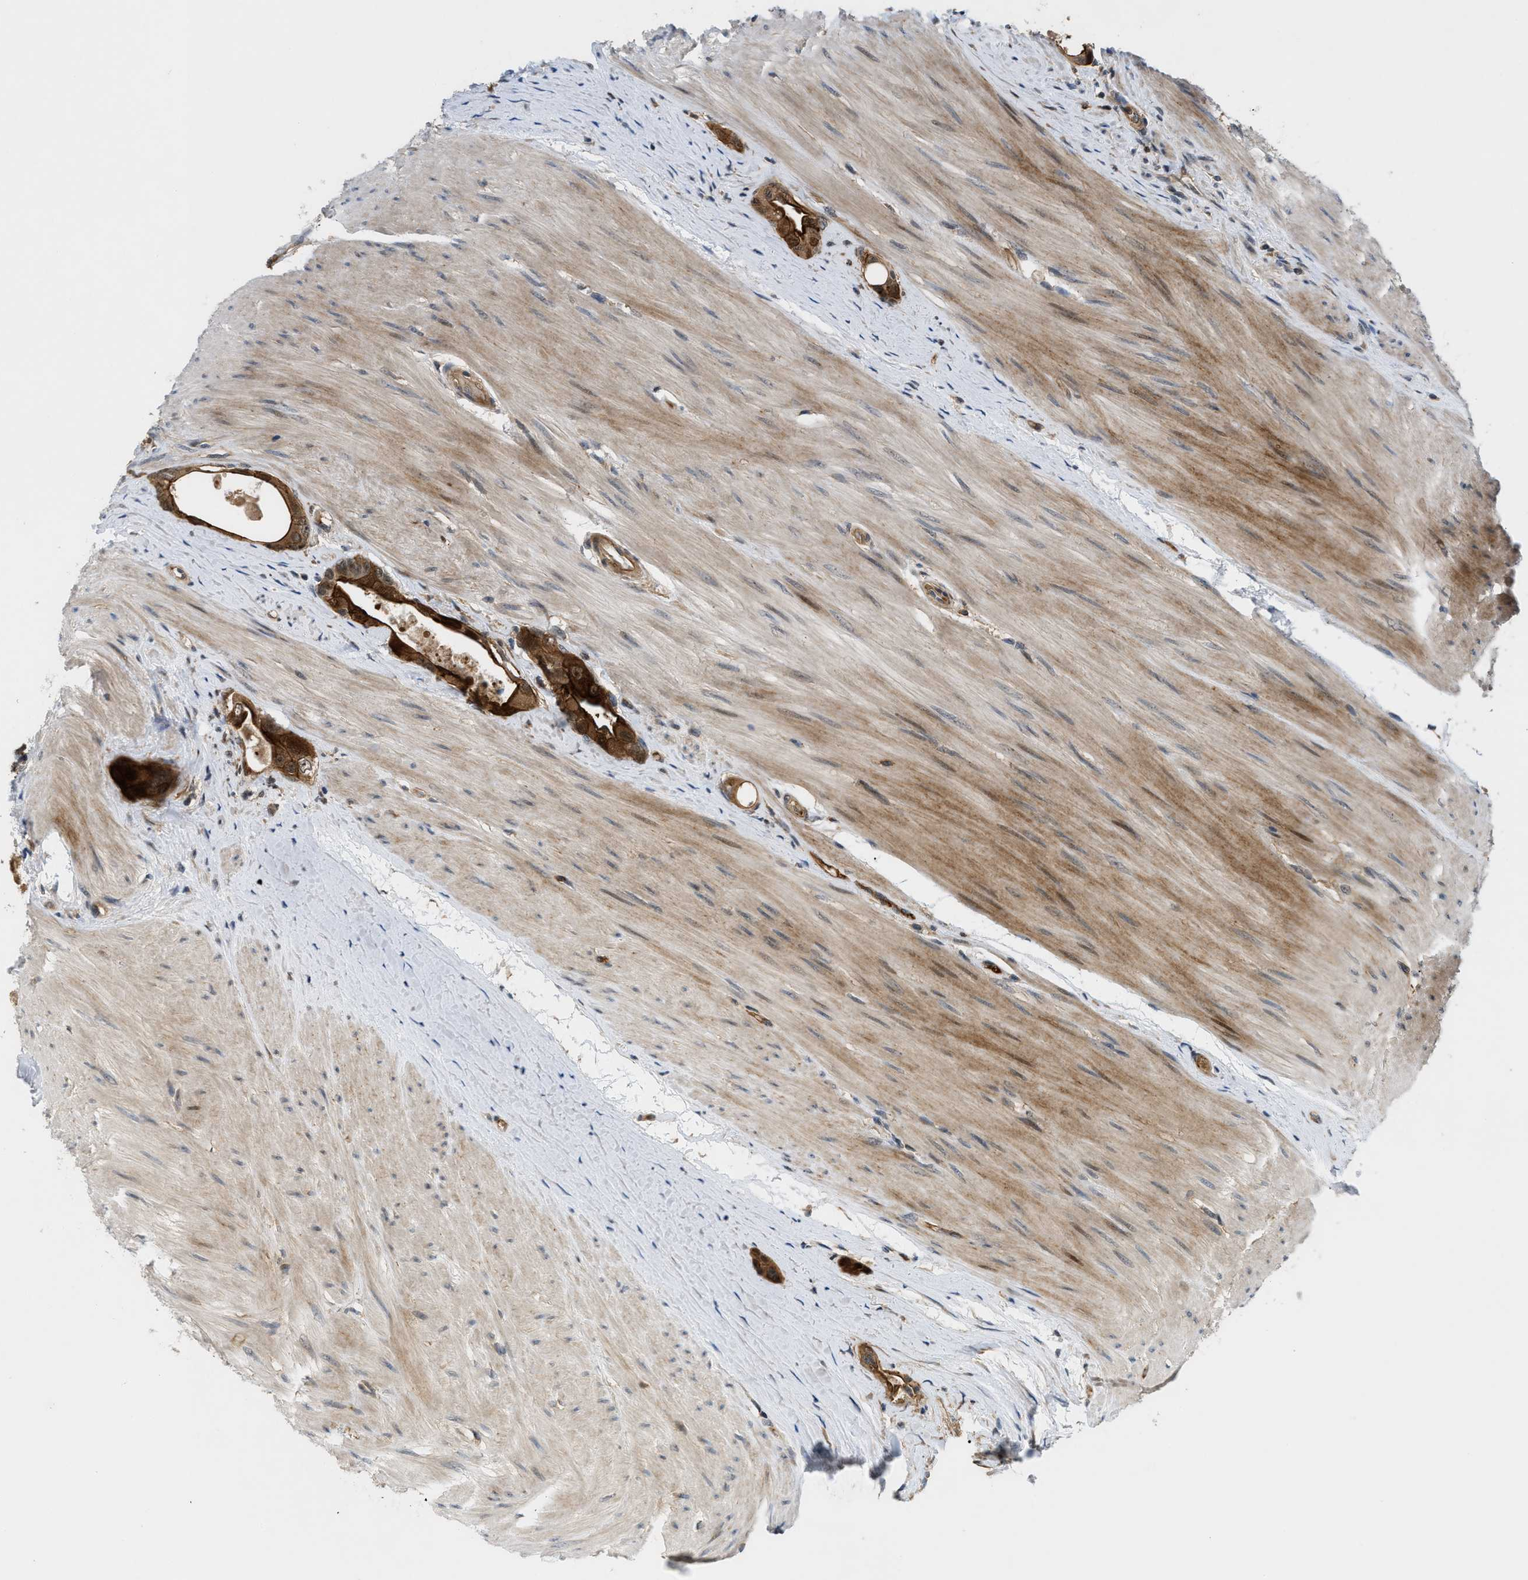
{"staining": {"intensity": "moderate", "quantity": ">75%", "location": "cytoplasmic/membranous,nuclear"}, "tissue": "colorectal cancer", "cell_type": "Tumor cells", "image_type": "cancer", "snomed": [{"axis": "morphology", "description": "Adenocarcinoma, NOS"}, {"axis": "topography", "description": "Rectum"}], "caption": "Colorectal cancer stained with DAB (3,3'-diaminobenzidine) immunohistochemistry displays medium levels of moderate cytoplasmic/membranous and nuclear expression in about >75% of tumor cells. (Stains: DAB (3,3'-diaminobenzidine) in brown, nuclei in blue, Microscopy: brightfield microscopy at high magnification).", "gene": "TRAK2", "patient": {"sex": "male", "age": 51}}